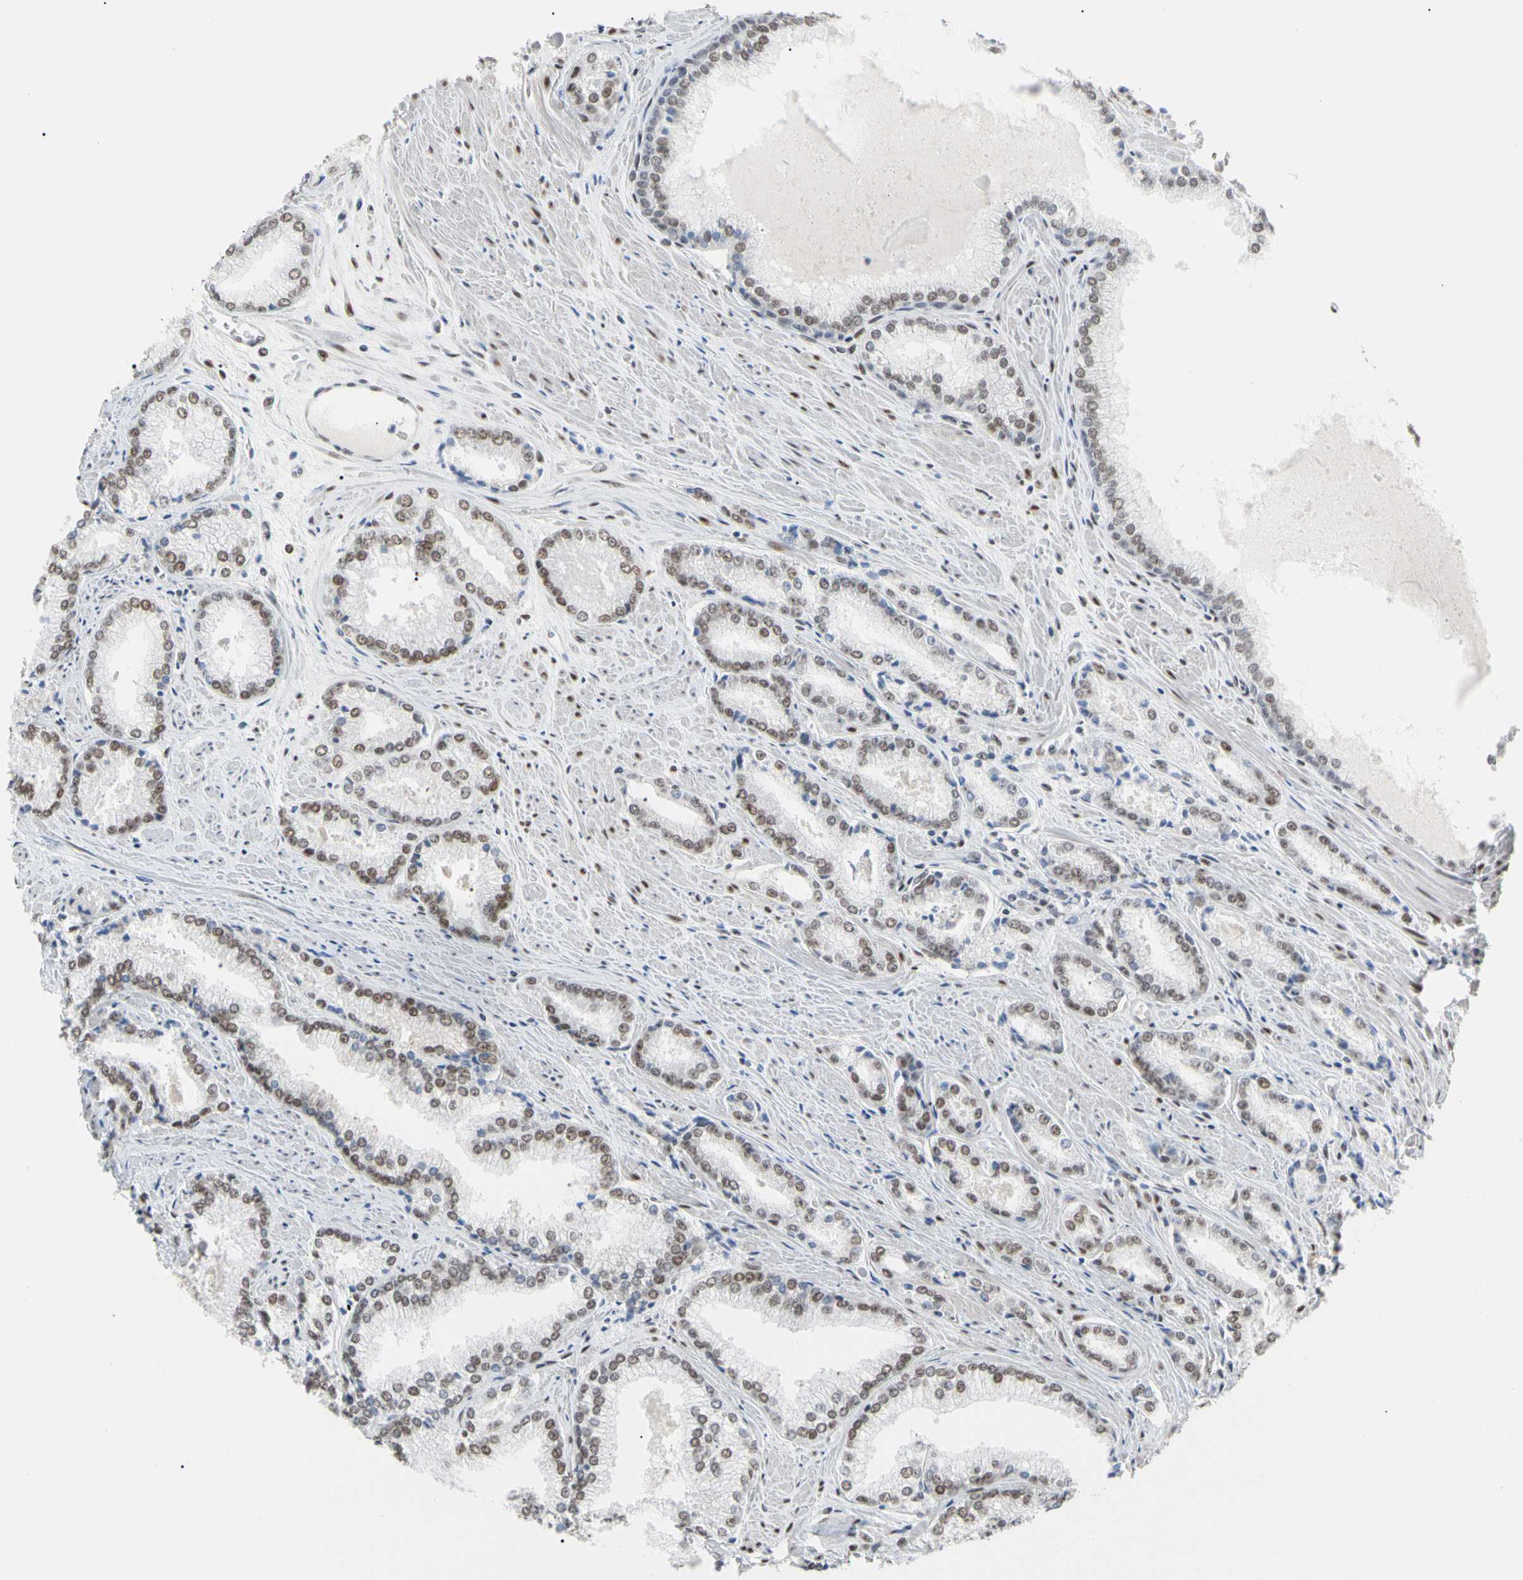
{"staining": {"intensity": "moderate", "quantity": ">75%", "location": "nuclear"}, "tissue": "prostate cancer", "cell_type": "Tumor cells", "image_type": "cancer", "snomed": [{"axis": "morphology", "description": "Adenocarcinoma, Low grade"}, {"axis": "topography", "description": "Prostate"}], "caption": "Protein expression analysis of human prostate cancer reveals moderate nuclear expression in approximately >75% of tumor cells.", "gene": "FAM98B", "patient": {"sex": "male", "age": 64}}